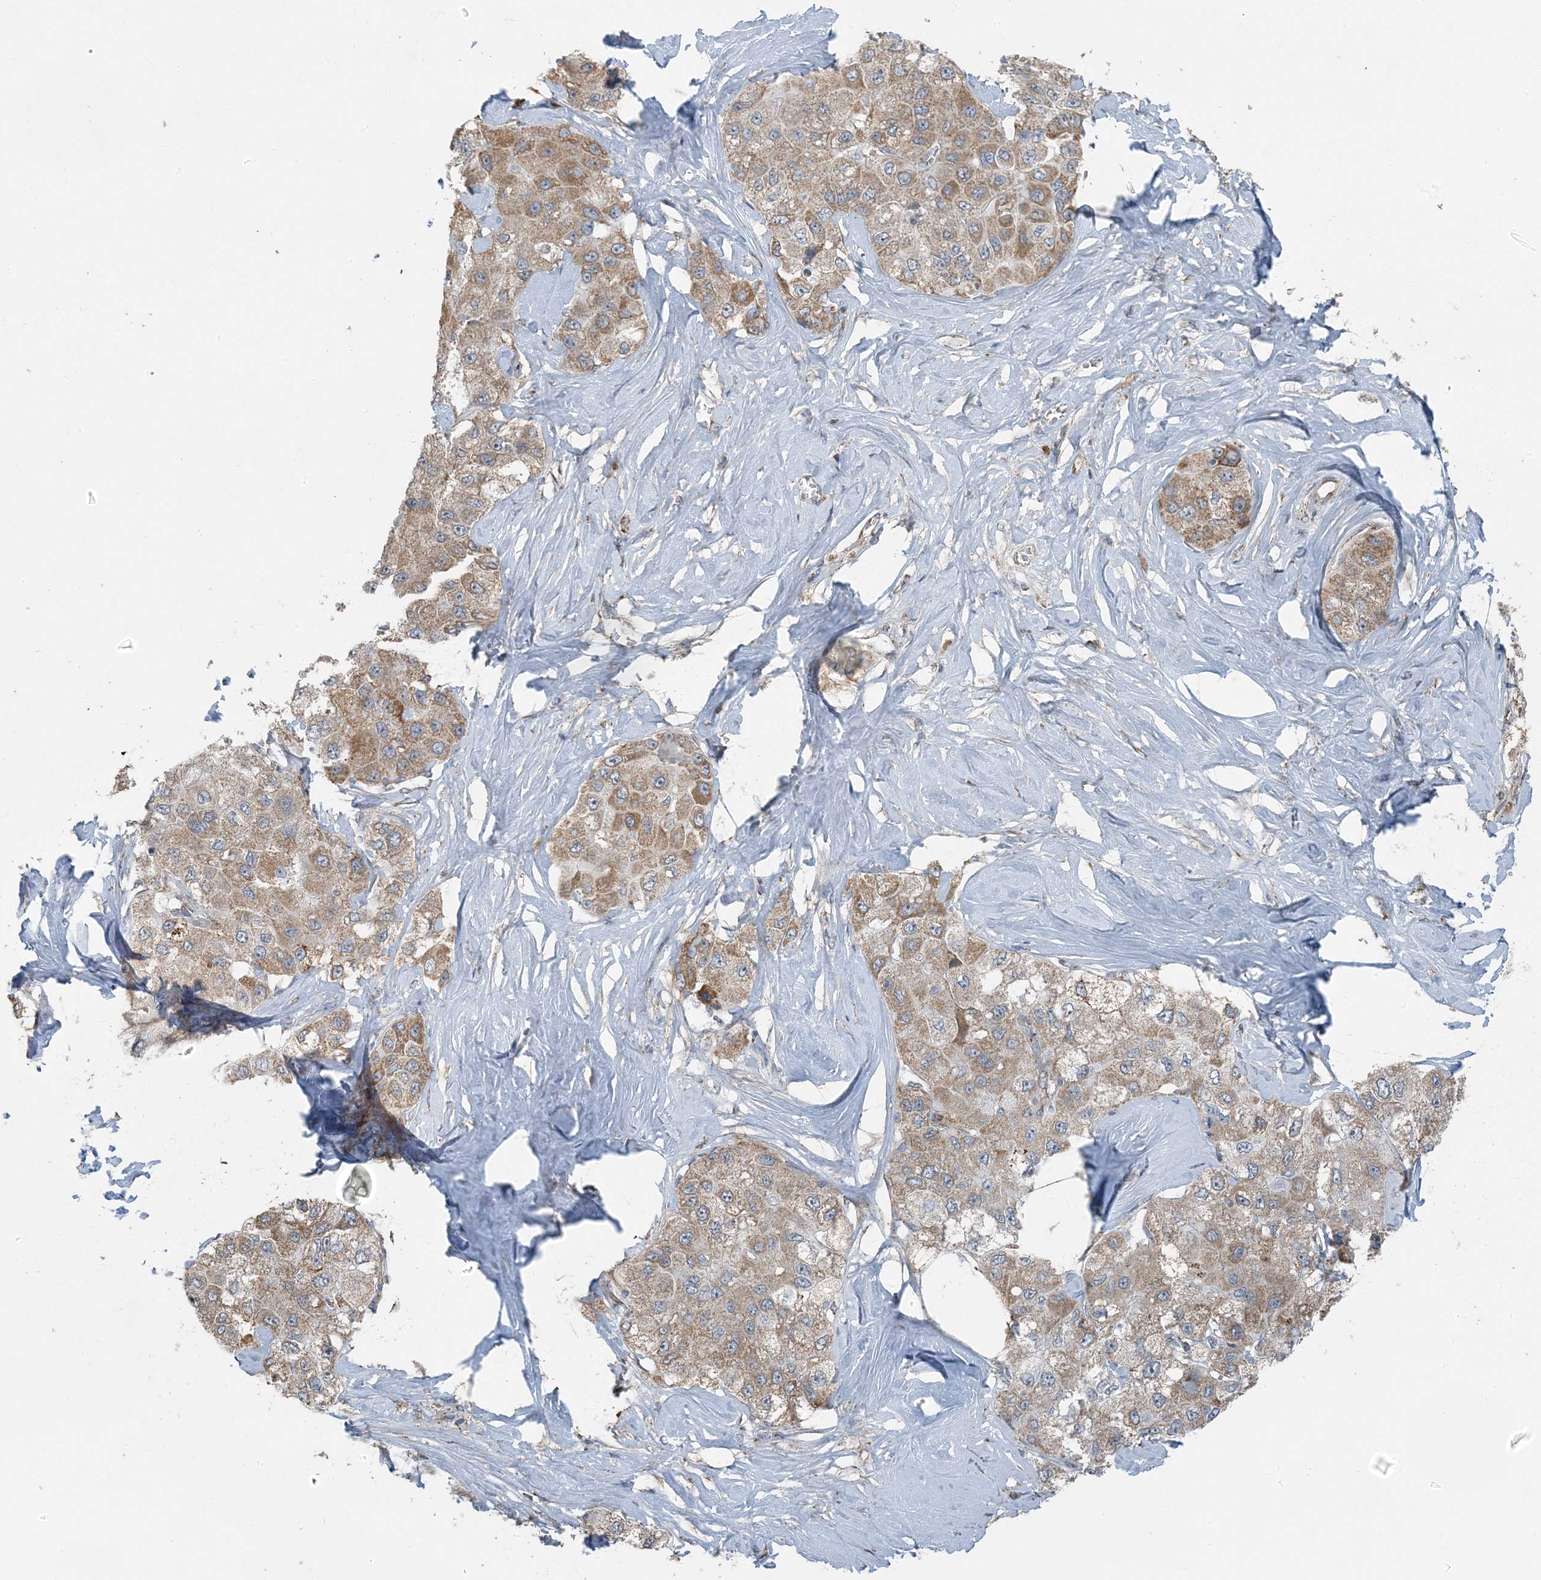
{"staining": {"intensity": "moderate", "quantity": ">75%", "location": "cytoplasmic/membranous"}, "tissue": "liver cancer", "cell_type": "Tumor cells", "image_type": "cancer", "snomed": [{"axis": "morphology", "description": "Carcinoma, Hepatocellular, NOS"}, {"axis": "topography", "description": "Liver"}], "caption": "Hepatocellular carcinoma (liver) stained with immunohistochemistry demonstrates moderate cytoplasmic/membranous expression in approximately >75% of tumor cells. The protein of interest is shown in brown color, while the nuclei are stained blue.", "gene": "PILRB", "patient": {"sex": "male", "age": 80}}